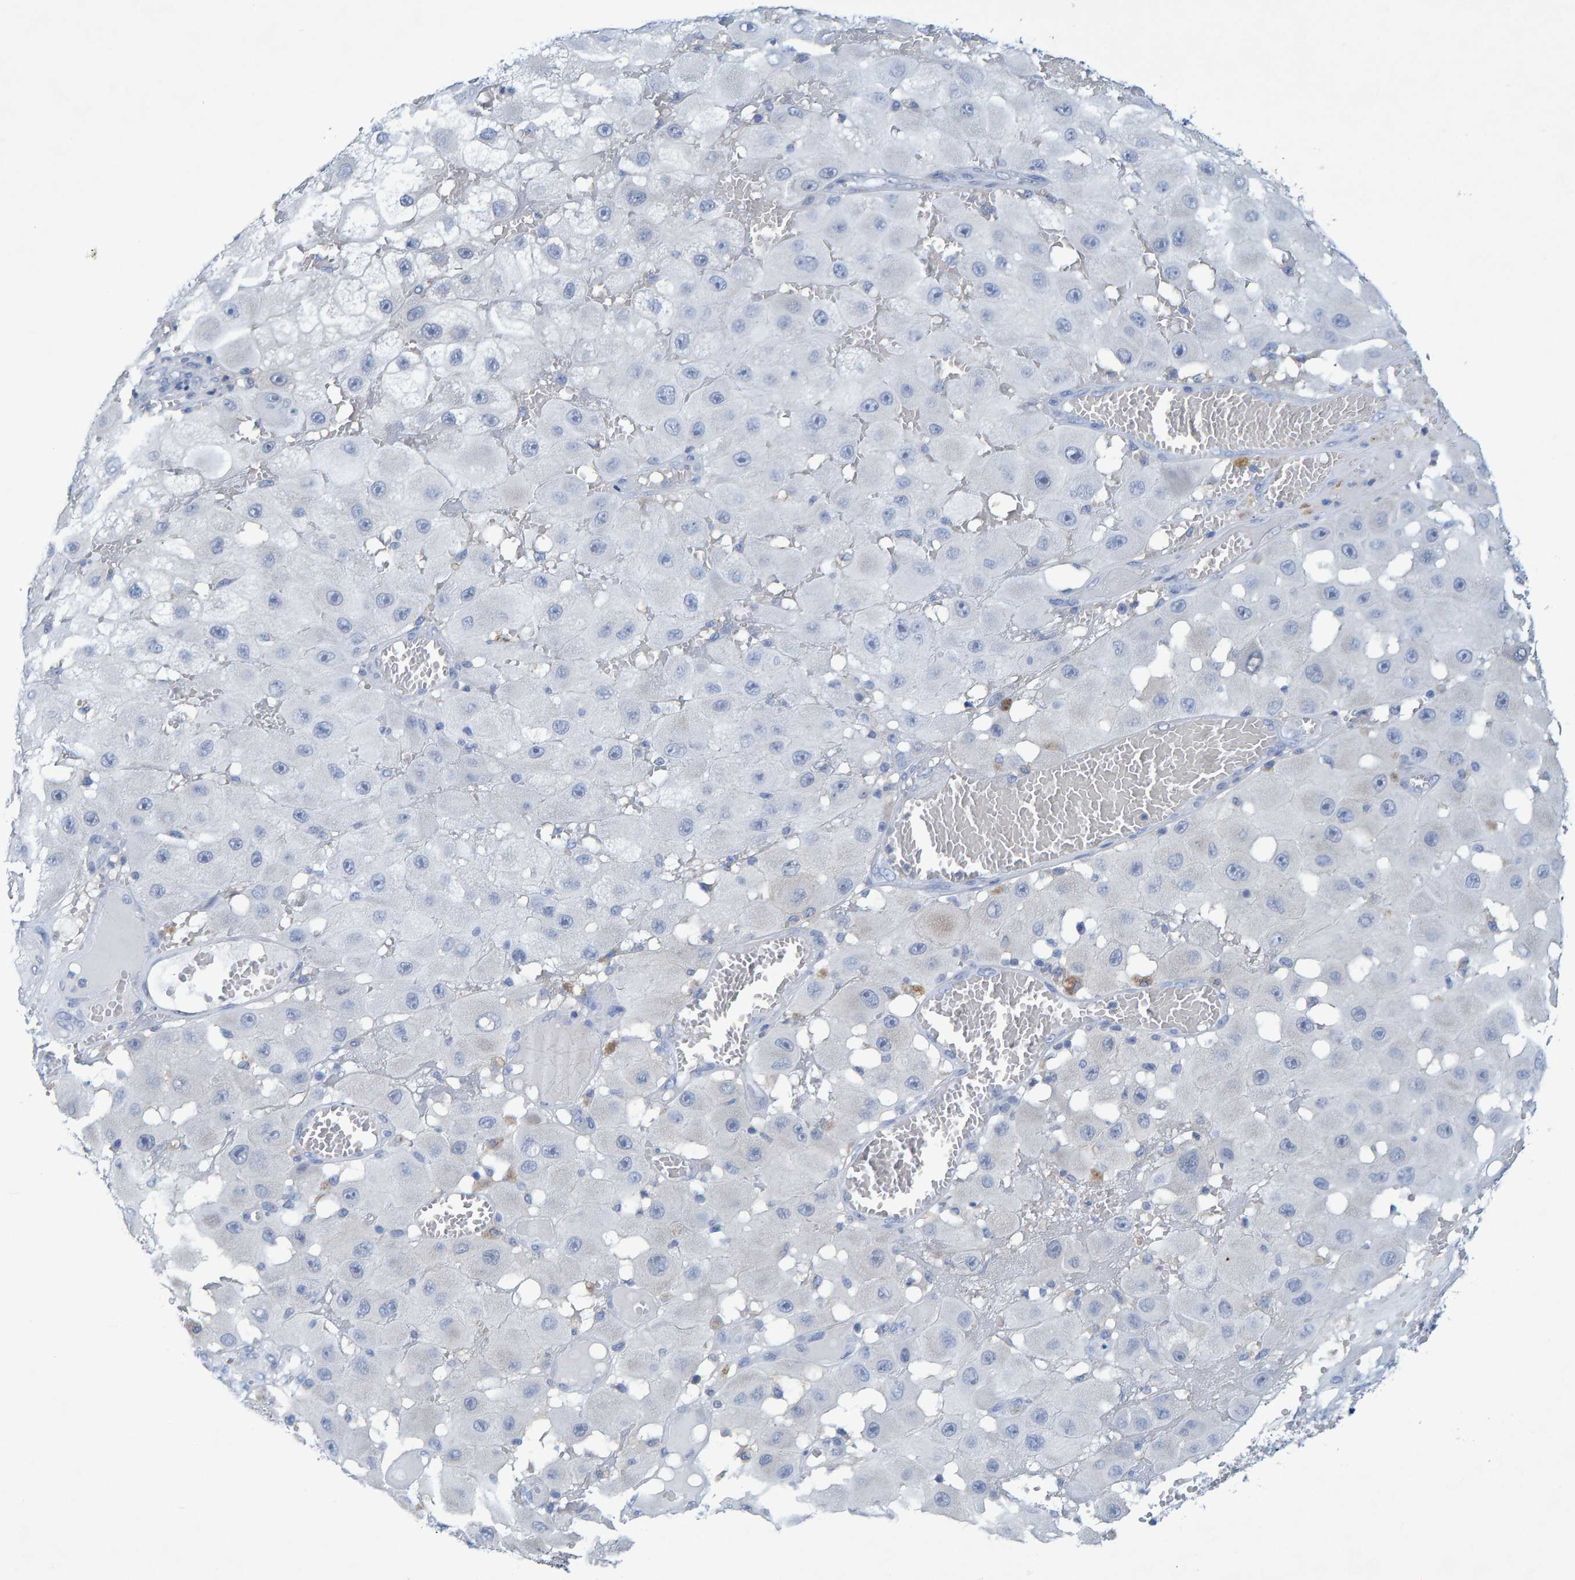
{"staining": {"intensity": "negative", "quantity": "none", "location": "none"}, "tissue": "melanoma", "cell_type": "Tumor cells", "image_type": "cancer", "snomed": [{"axis": "morphology", "description": "Malignant melanoma, NOS"}, {"axis": "topography", "description": "Skin"}], "caption": "Micrograph shows no protein staining in tumor cells of melanoma tissue.", "gene": "ALAD", "patient": {"sex": "female", "age": 81}}